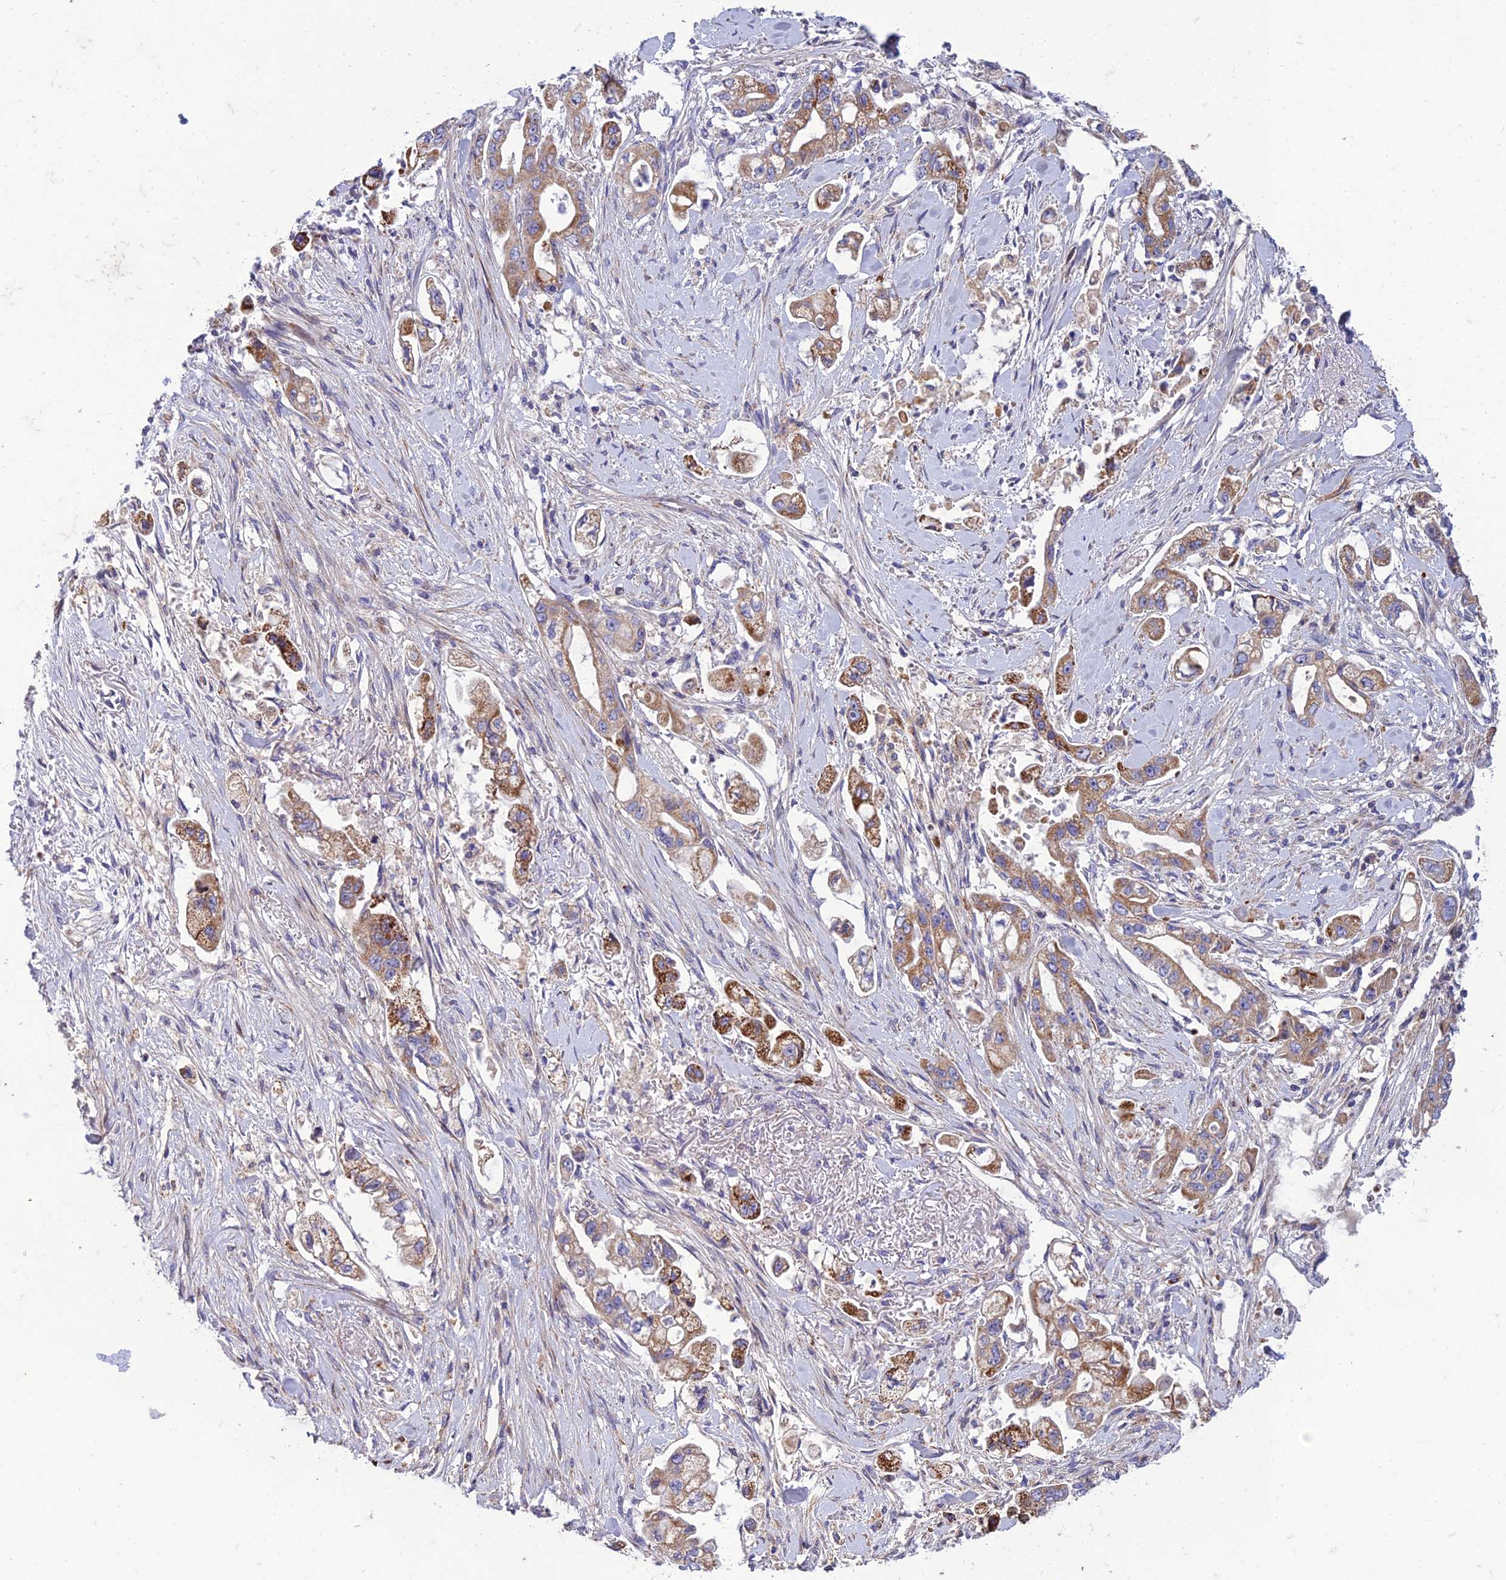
{"staining": {"intensity": "moderate", "quantity": ">75%", "location": "cytoplasmic/membranous"}, "tissue": "stomach cancer", "cell_type": "Tumor cells", "image_type": "cancer", "snomed": [{"axis": "morphology", "description": "Adenocarcinoma, NOS"}, {"axis": "topography", "description": "Stomach"}], "caption": "A micrograph of human adenocarcinoma (stomach) stained for a protein reveals moderate cytoplasmic/membranous brown staining in tumor cells.", "gene": "SEL1L3", "patient": {"sex": "male", "age": 62}}